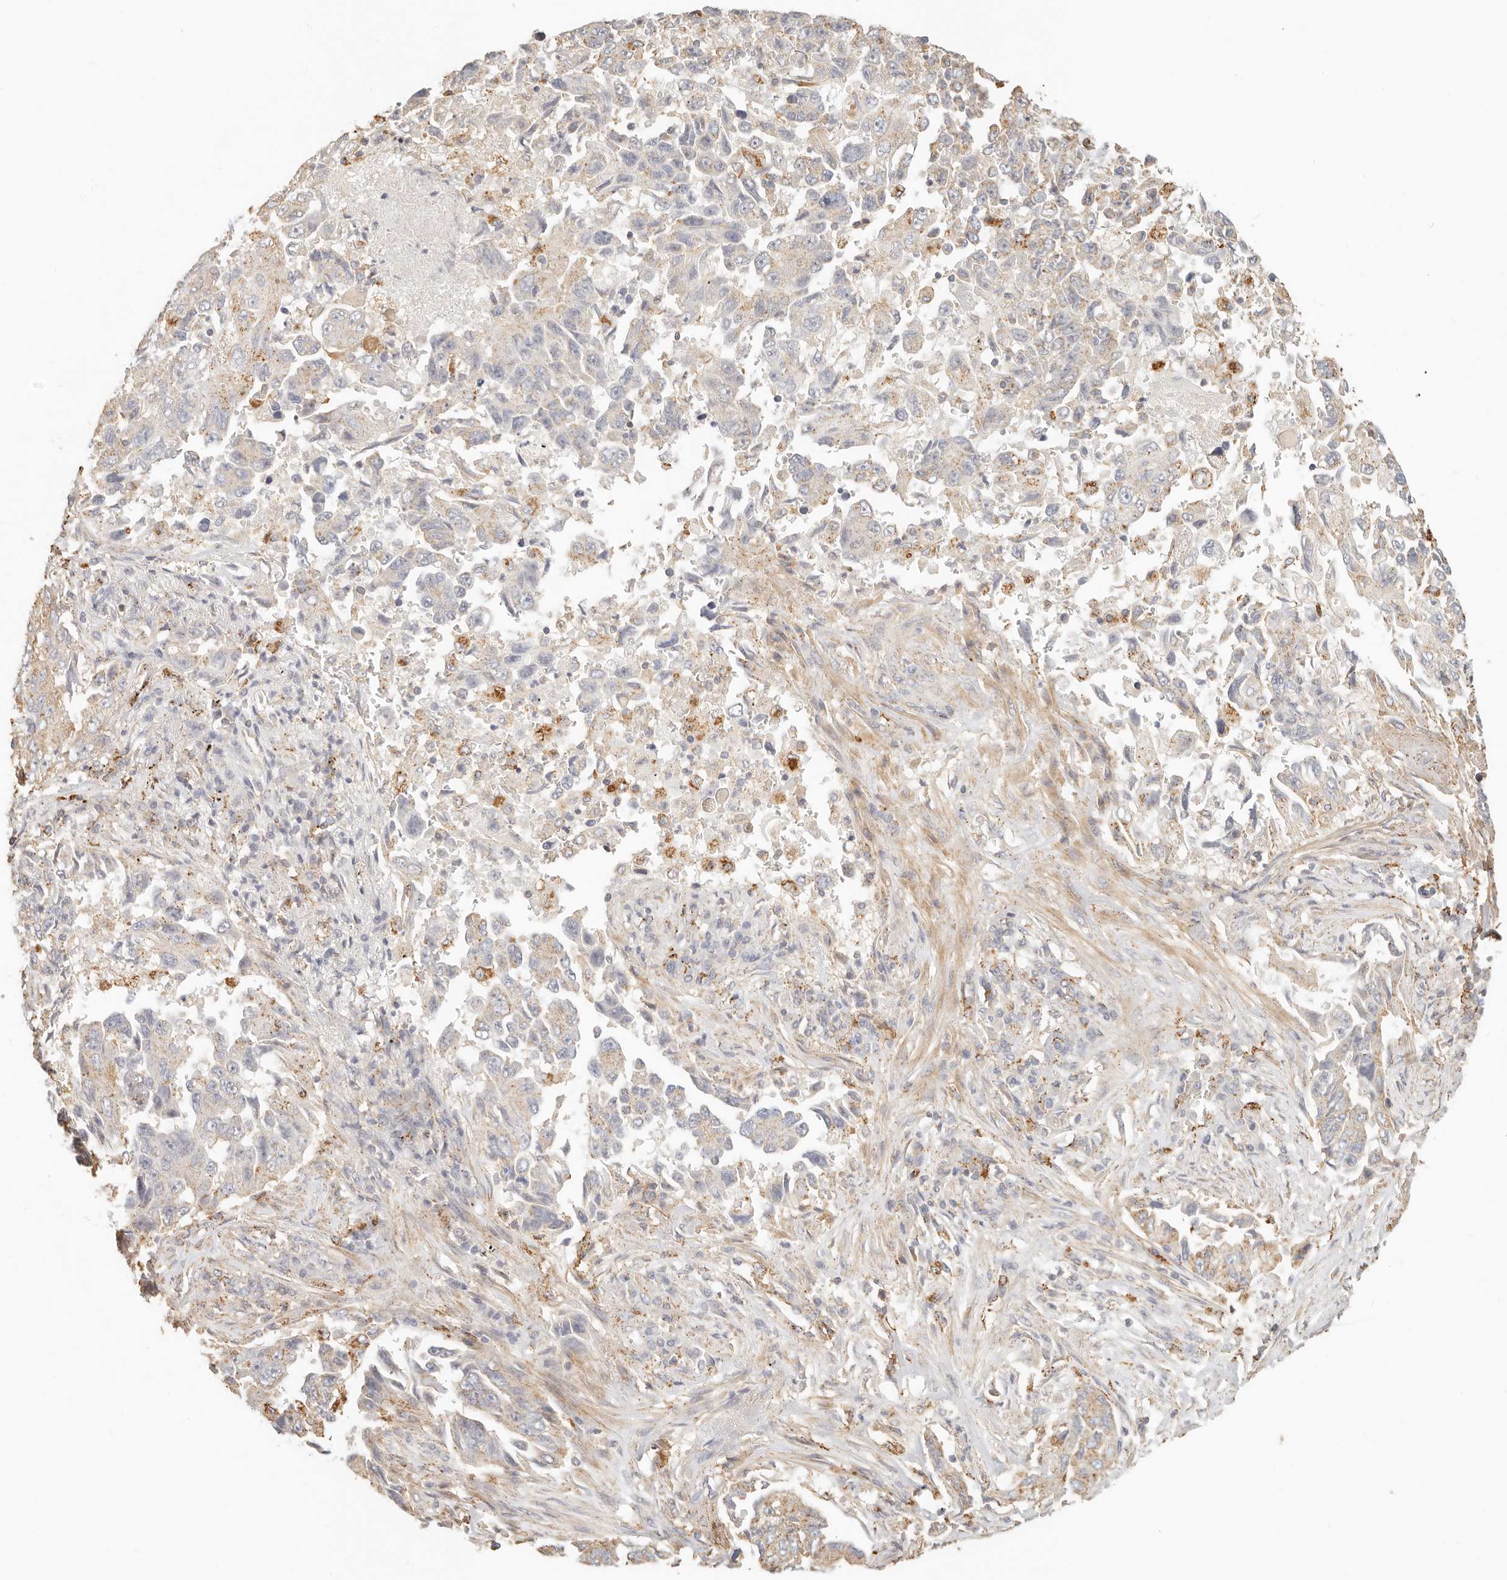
{"staining": {"intensity": "negative", "quantity": "none", "location": "none"}, "tissue": "lung cancer", "cell_type": "Tumor cells", "image_type": "cancer", "snomed": [{"axis": "morphology", "description": "Adenocarcinoma, NOS"}, {"axis": "topography", "description": "Lung"}], "caption": "Tumor cells show no significant positivity in adenocarcinoma (lung).", "gene": "CNMD", "patient": {"sex": "female", "age": 51}}